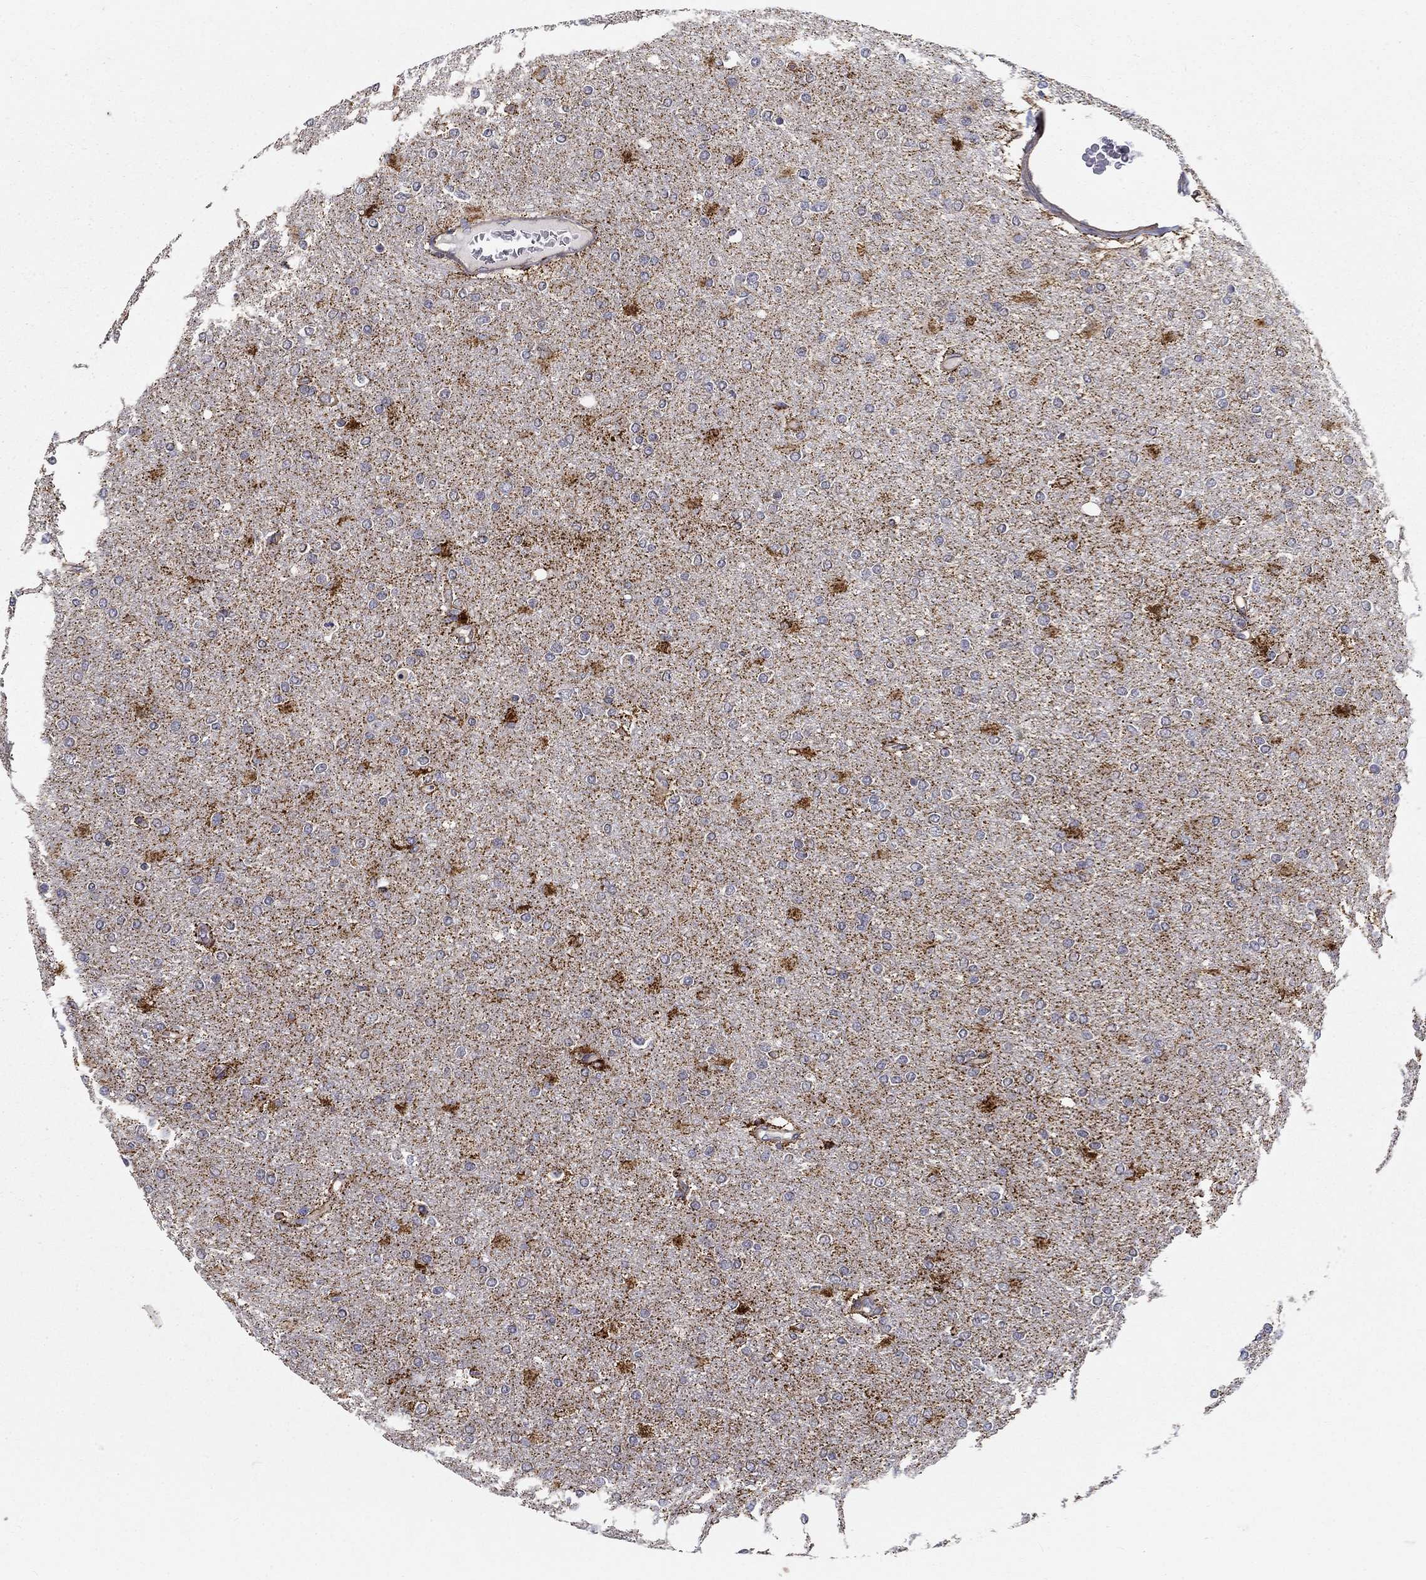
{"staining": {"intensity": "negative", "quantity": "none", "location": "none"}, "tissue": "glioma", "cell_type": "Tumor cells", "image_type": "cancer", "snomed": [{"axis": "morphology", "description": "Glioma, malignant, High grade"}, {"axis": "topography", "description": "Cerebral cortex"}], "caption": "An image of human glioma is negative for staining in tumor cells.", "gene": "ALDH4A1", "patient": {"sex": "male", "age": 70}}